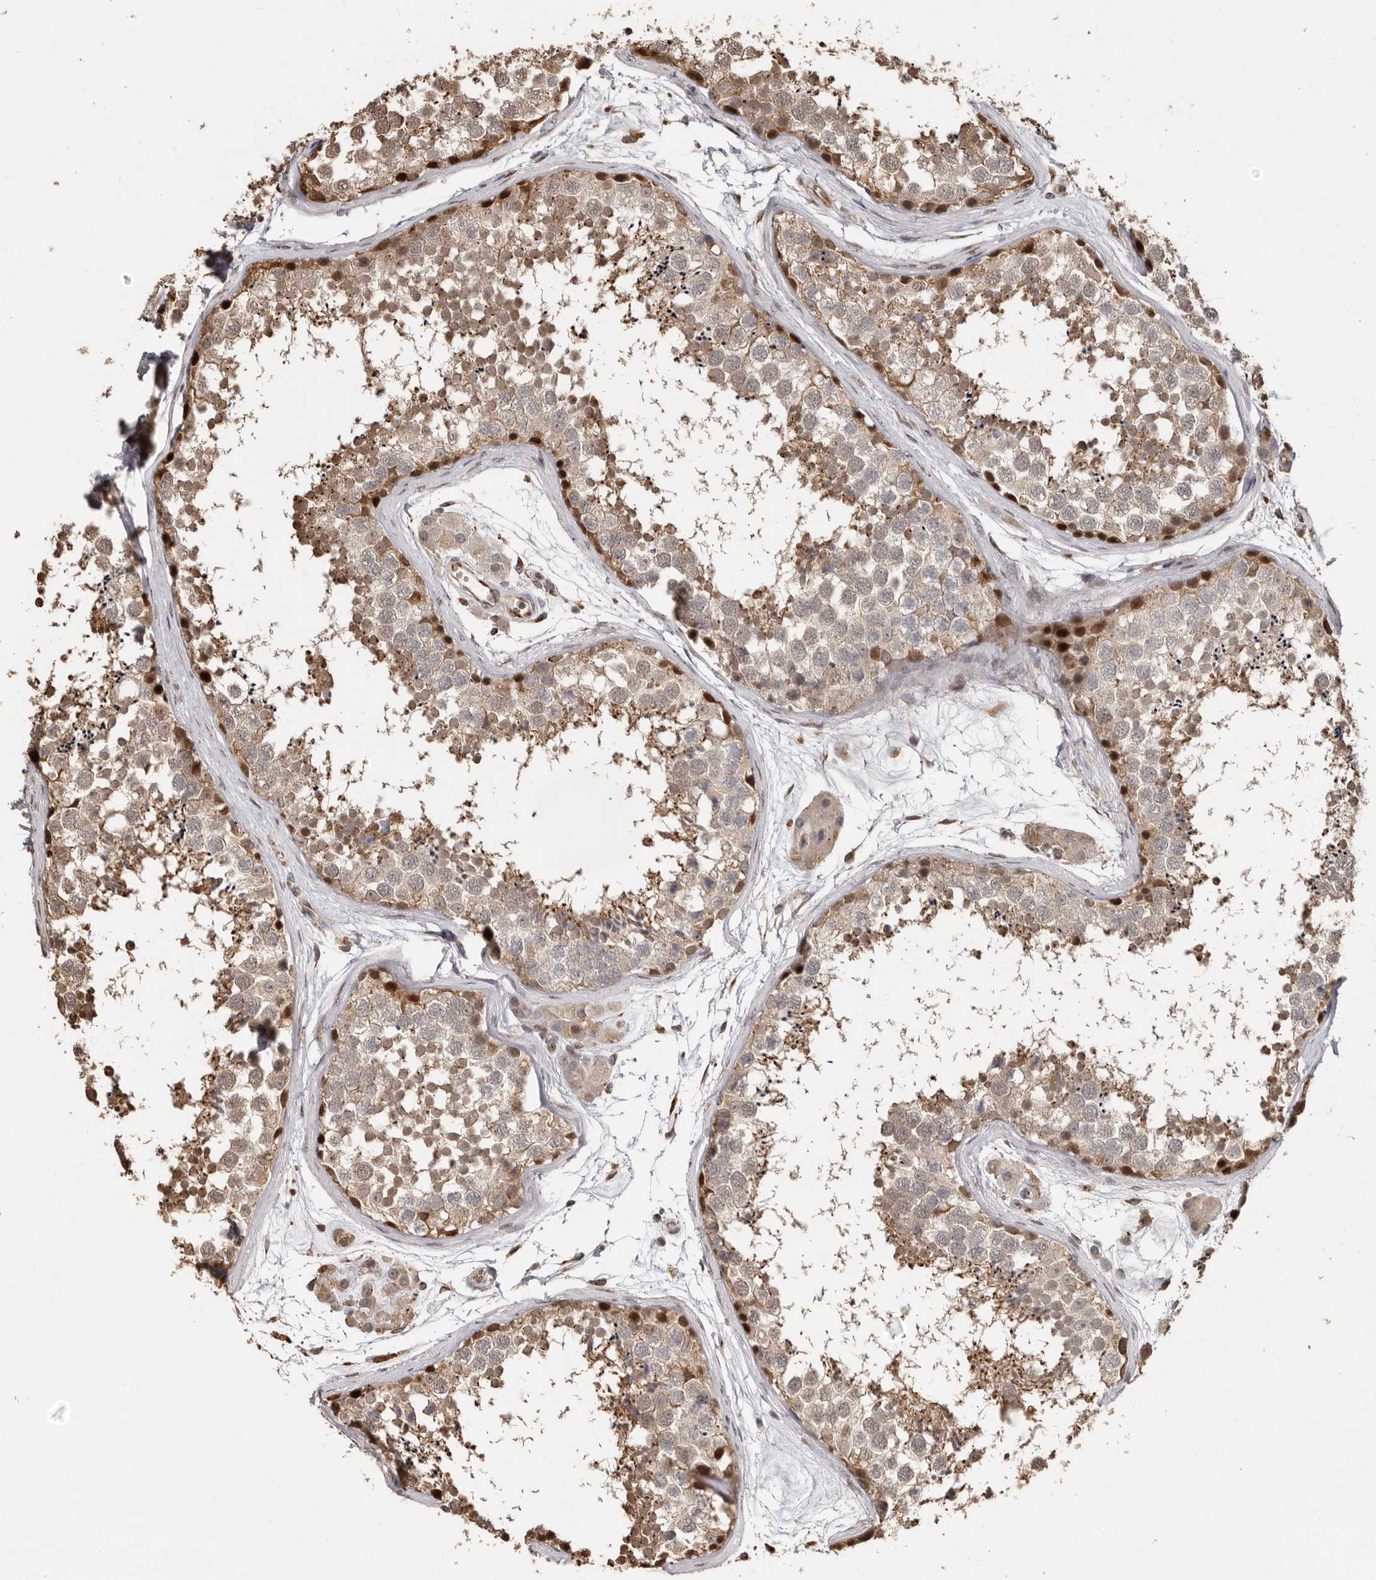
{"staining": {"intensity": "moderate", "quantity": ">75%", "location": "cytoplasmic/membranous"}, "tissue": "testis", "cell_type": "Cells in seminiferous ducts", "image_type": "normal", "snomed": [{"axis": "morphology", "description": "Normal tissue, NOS"}, {"axis": "topography", "description": "Testis"}], "caption": "Cells in seminiferous ducts demonstrate medium levels of moderate cytoplasmic/membranous positivity in about >75% of cells in normal testis. (Brightfield microscopy of DAB IHC at high magnification).", "gene": "ENTREP1", "patient": {"sex": "male", "age": 56}}